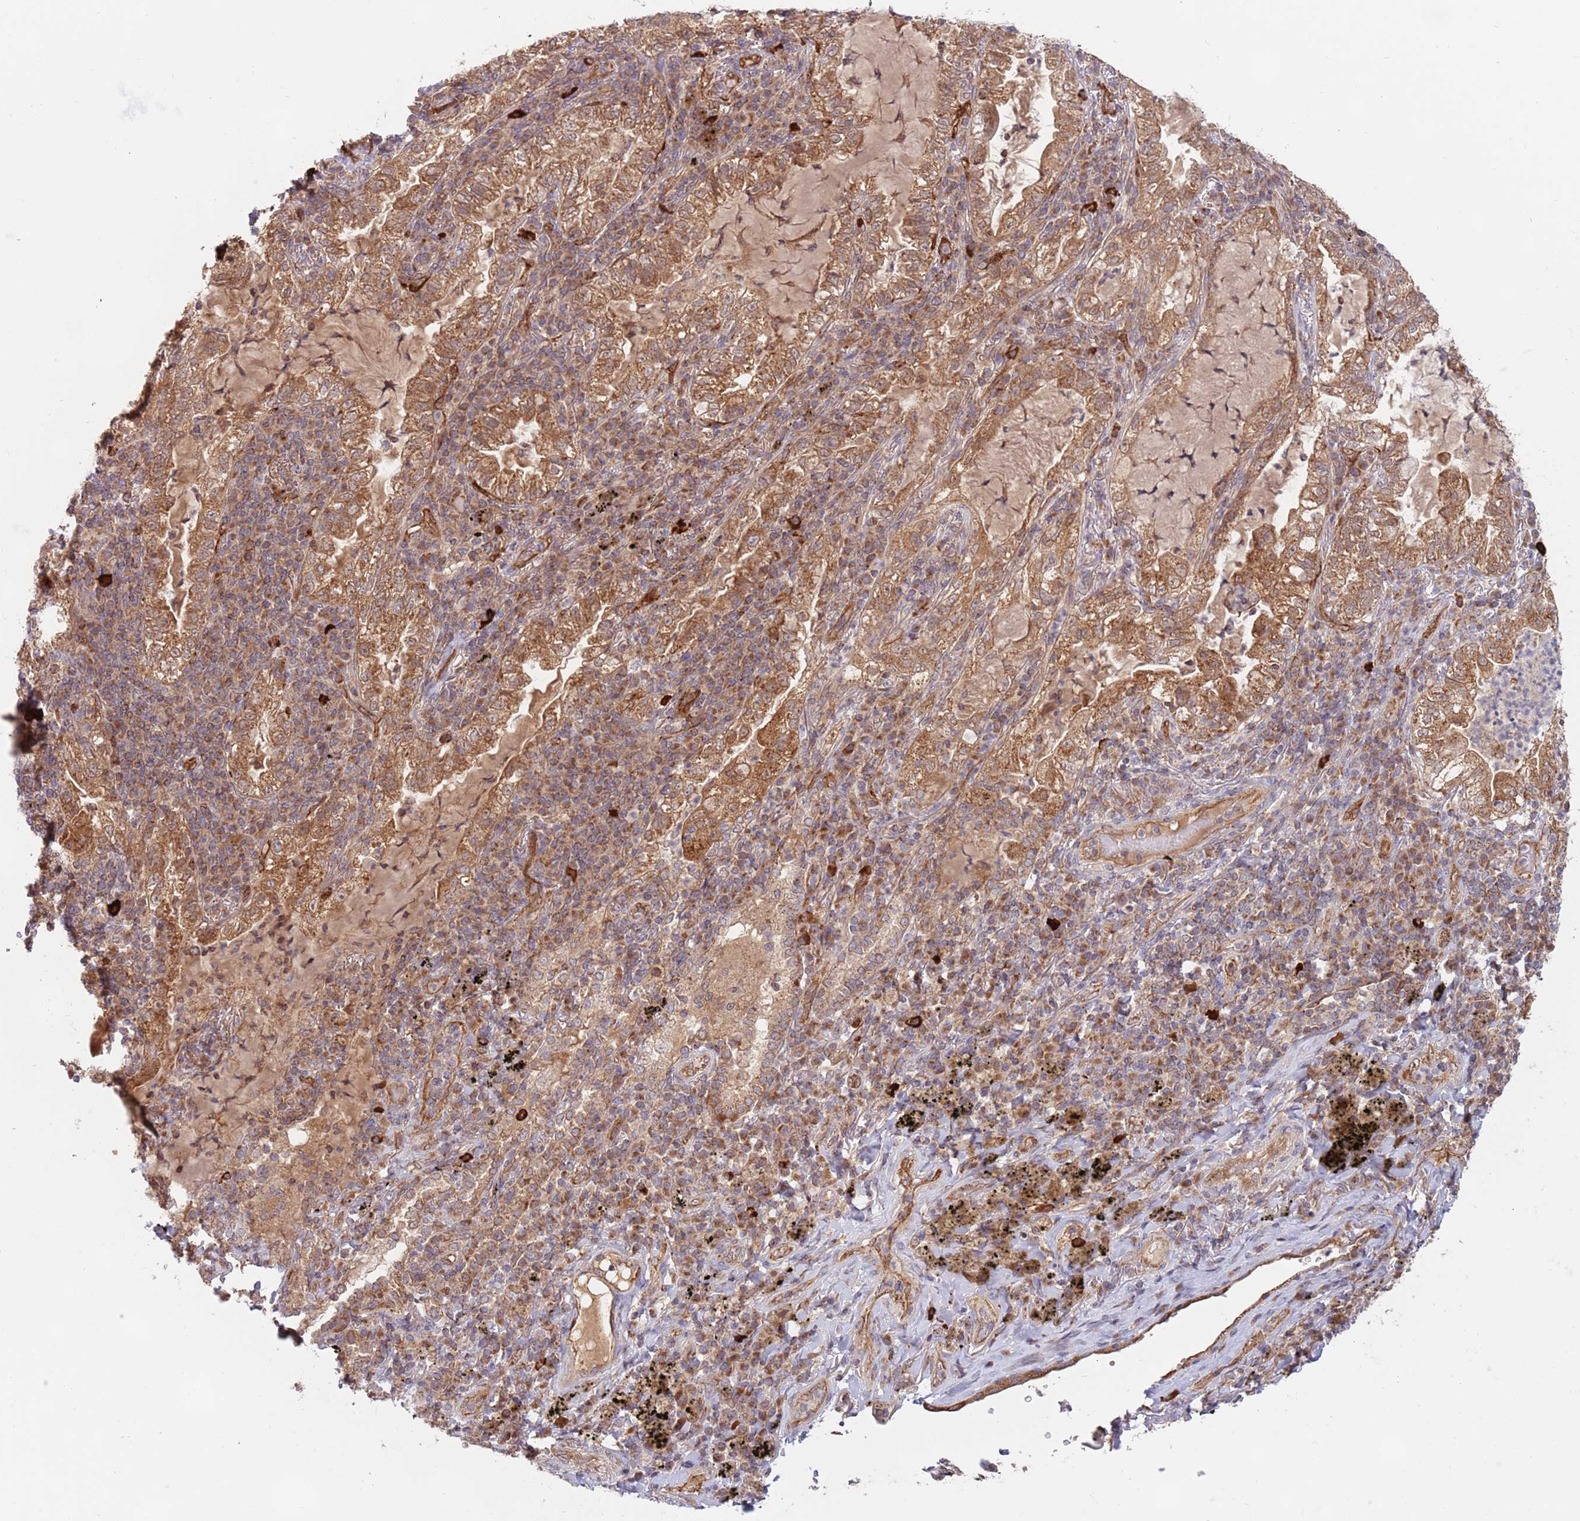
{"staining": {"intensity": "moderate", "quantity": ">75%", "location": "cytoplasmic/membranous"}, "tissue": "lung cancer", "cell_type": "Tumor cells", "image_type": "cancer", "snomed": [{"axis": "morphology", "description": "Adenocarcinoma, NOS"}, {"axis": "topography", "description": "Lung"}], "caption": "Tumor cells reveal medium levels of moderate cytoplasmic/membranous staining in about >75% of cells in adenocarcinoma (lung). The protein is shown in brown color, while the nuclei are stained blue.", "gene": "GUK1", "patient": {"sex": "female", "age": 73}}